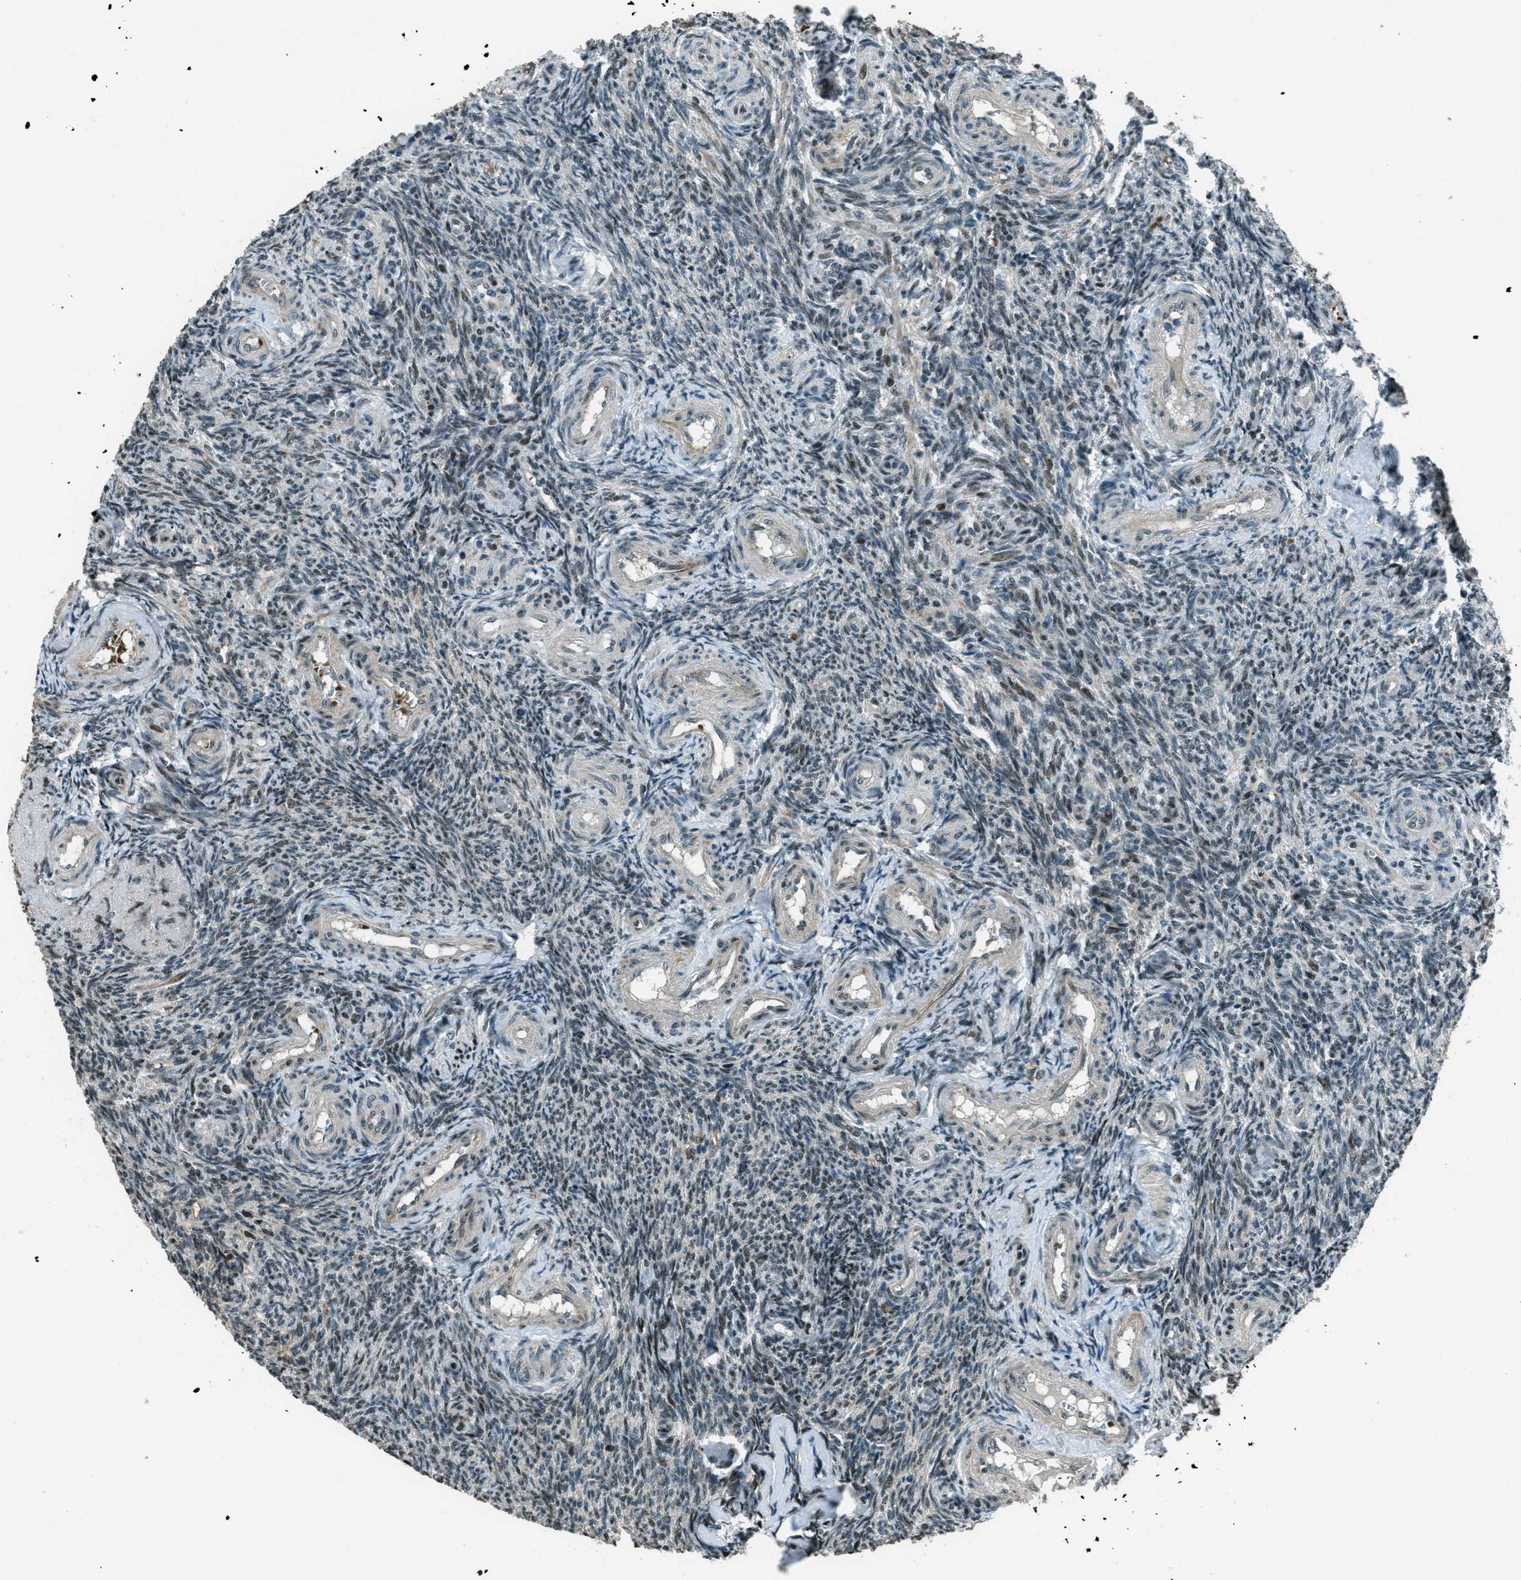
{"staining": {"intensity": "weak", "quantity": "25%-75%", "location": "cytoplasmic/membranous,nuclear"}, "tissue": "ovary", "cell_type": "Ovarian stroma cells", "image_type": "normal", "snomed": [{"axis": "morphology", "description": "Normal tissue, NOS"}, {"axis": "topography", "description": "Ovary"}], "caption": "The immunohistochemical stain labels weak cytoplasmic/membranous,nuclear staining in ovarian stroma cells of unremarkable ovary.", "gene": "TARDBP", "patient": {"sex": "female", "age": 41}}